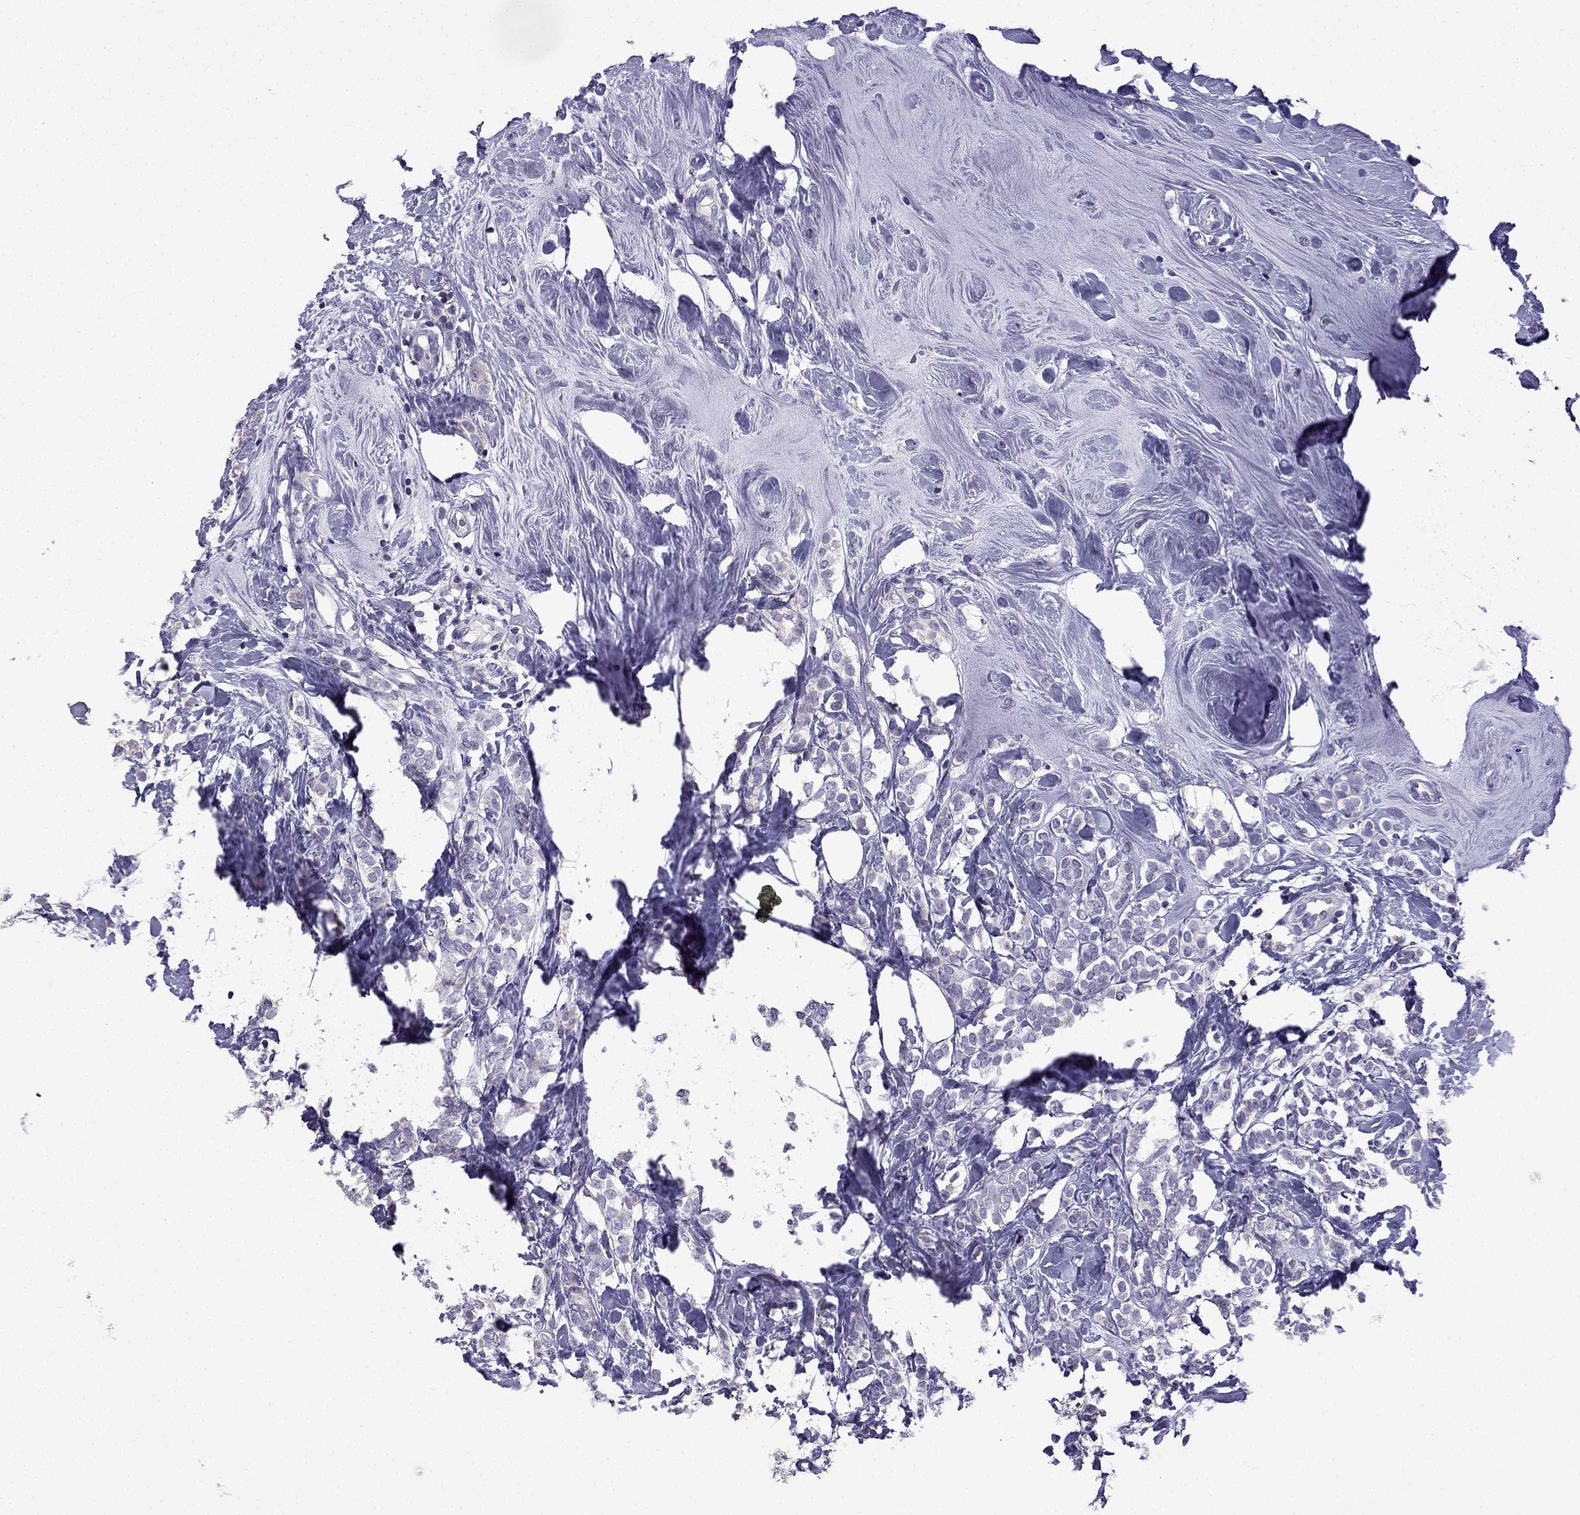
{"staining": {"intensity": "negative", "quantity": "none", "location": "none"}, "tissue": "breast cancer", "cell_type": "Tumor cells", "image_type": "cancer", "snomed": [{"axis": "morphology", "description": "Lobular carcinoma"}, {"axis": "topography", "description": "Breast"}], "caption": "IHC of human breast cancer displays no staining in tumor cells. Nuclei are stained in blue.", "gene": "TTN", "patient": {"sex": "female", "age": 49}}